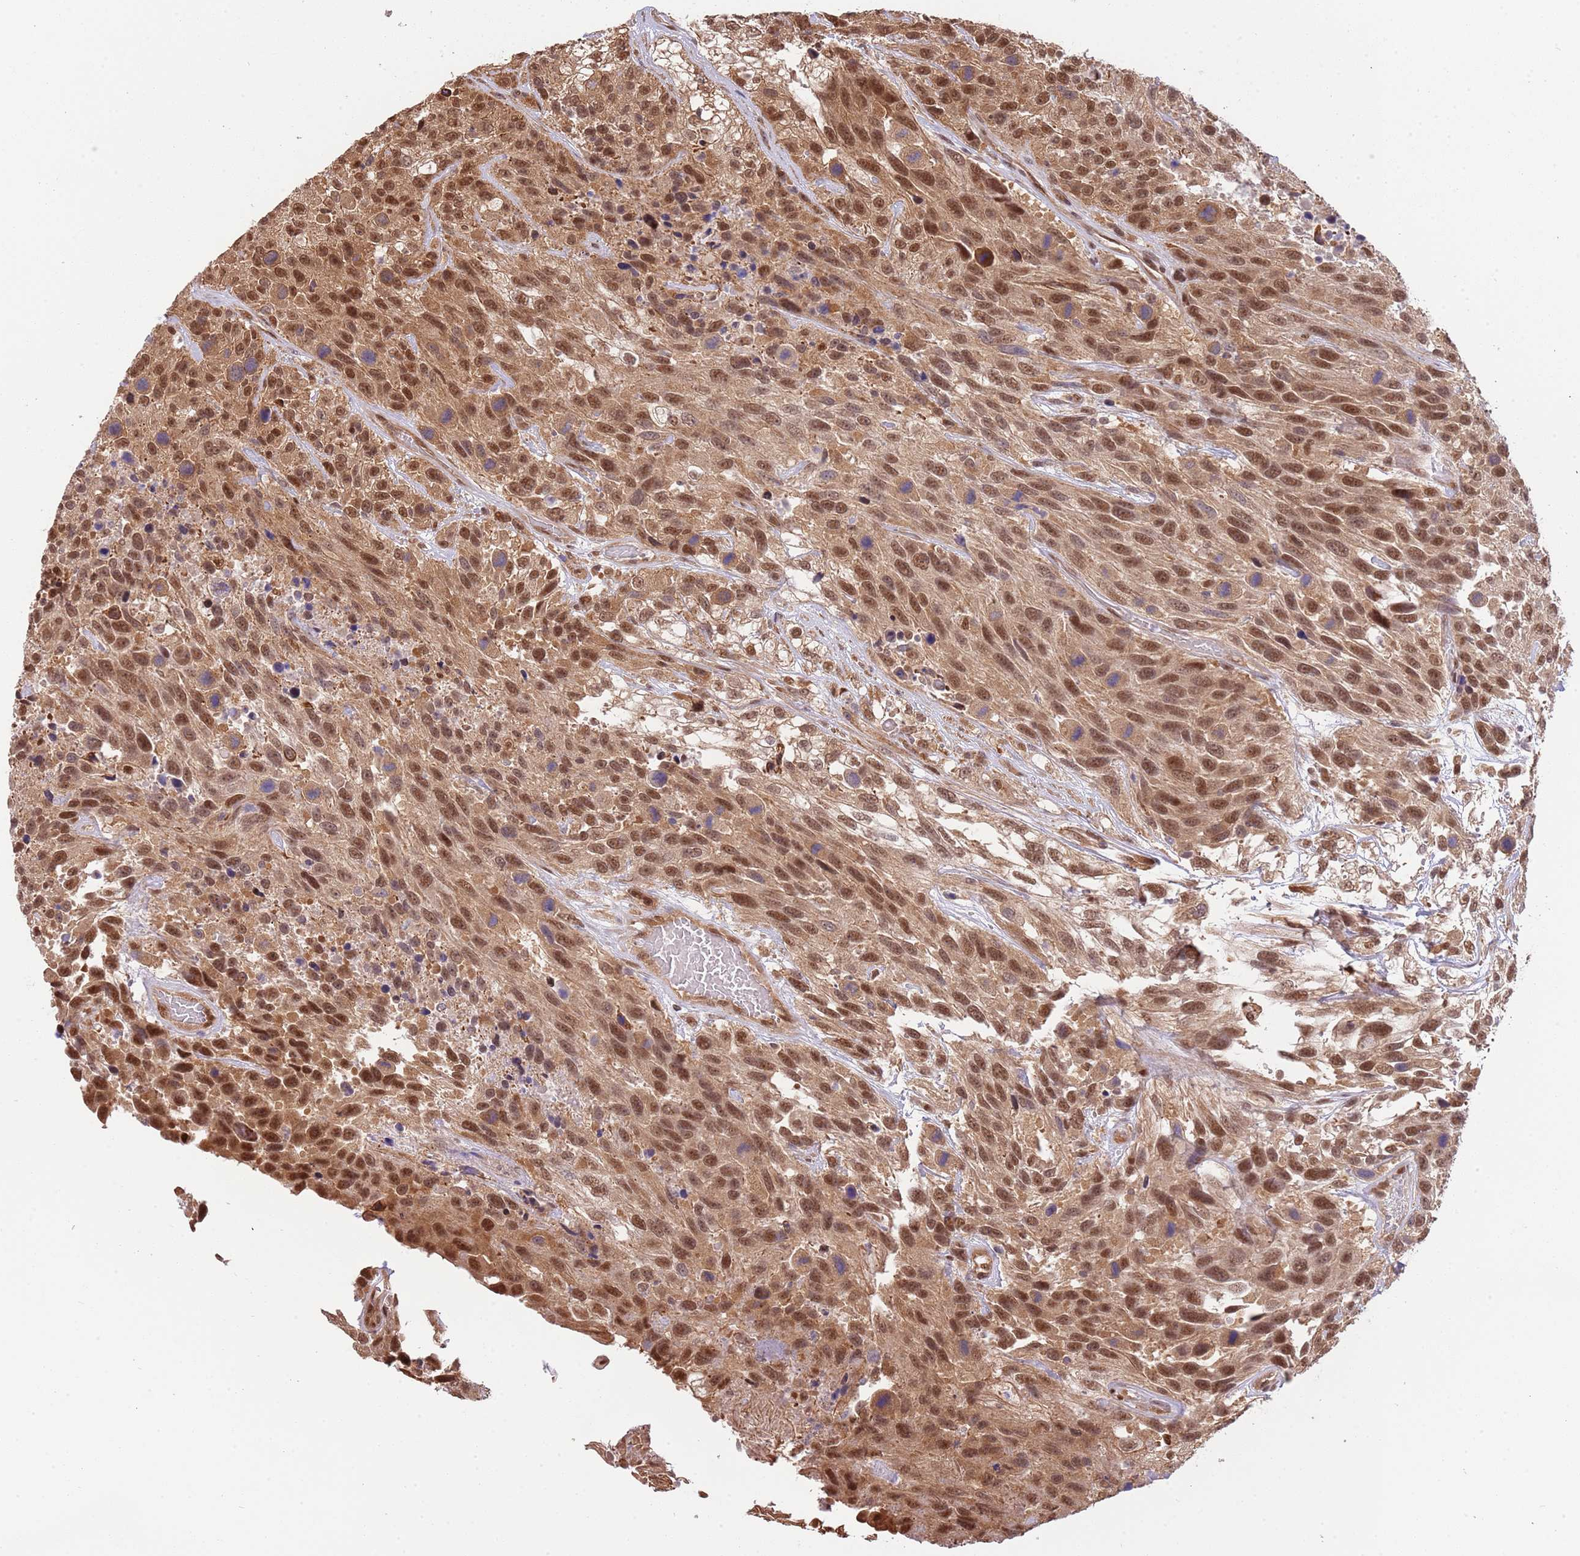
{"staining": {"intensity": "moderate", "quantity": ">75%", "location": "cytoplasmic/membranous,nuclear"}, "tissue": "urothelial cancer", "cell_type": "Tumor cells", "image_type": "cancer", "snomed": [{"axis": "morphology", "description": "Urothelial carcinoma, High grade"}, {"axis": "topography", "description": "Urinary bladder"}], "caption": "Urothelial cancer stained for a protein demonstrates moderate cytoplasmic/membranous and nuclear positivity in tumor cells. The staining was performed using DAB to visualize the protein expression in brown, while the nuclei were stained in blue with hematoxylin (Magnification: 20x).", "gene": "PLSCR5", "patient": {"sex": "female", "age": 70}}